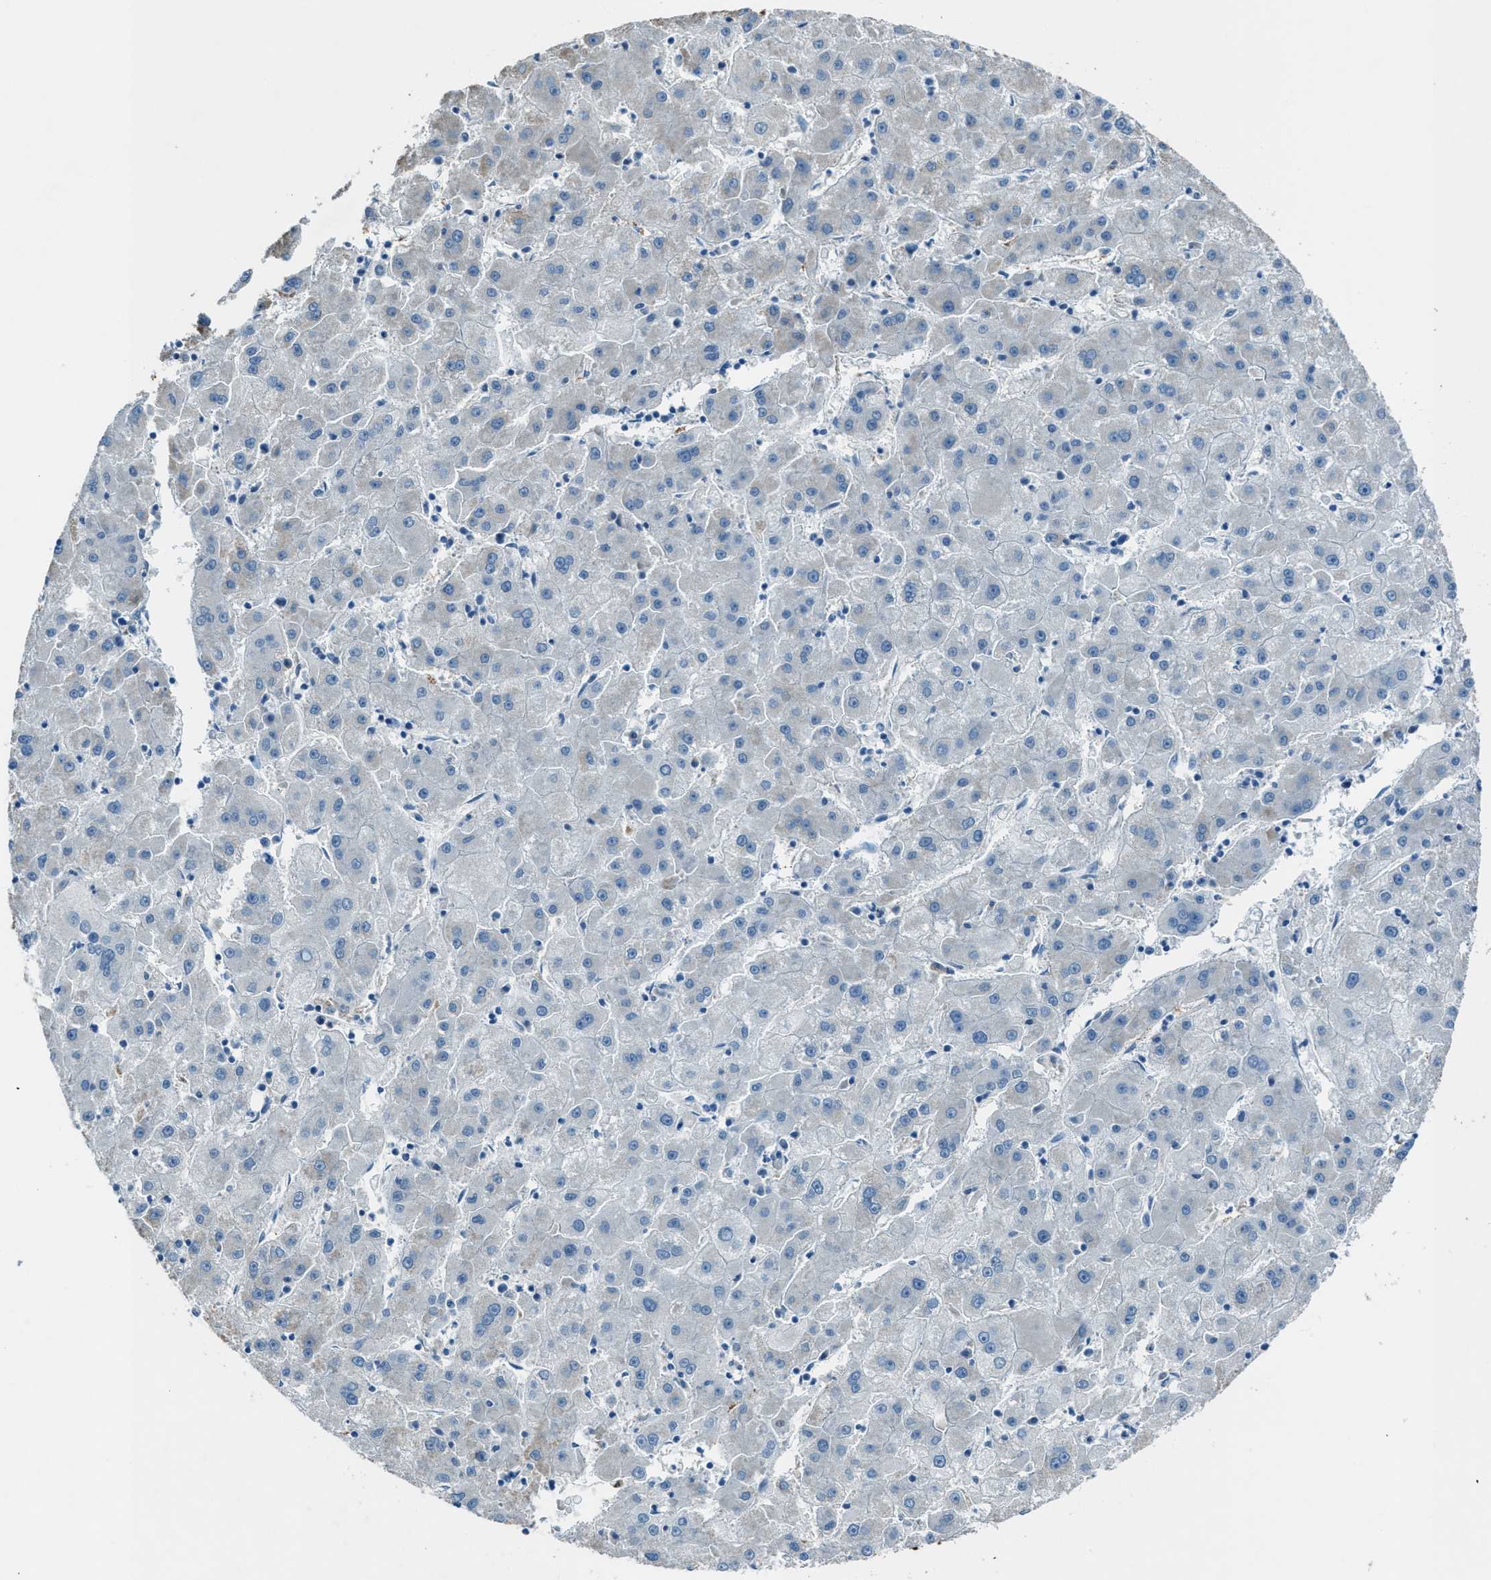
{"staining": {"intensity": "negative", "quantity": "none", "location": "none"}, "tissue": "liver cancer", "cell_type": "Tumor cells", "image_type": "cancer", "snomed": [{"axis": "morphology", "description": "Carcinoma, Hepatocellular, NOS"}, {"axis": "topography", "description": "Liver"}], "caption": "Human liver hepatocellular carcinoma stained for a protein using immunohistochemistry reveals no positivity in tumor cells.", "gene": "CDON", "patient": {"sex": "male", "age": 72}}